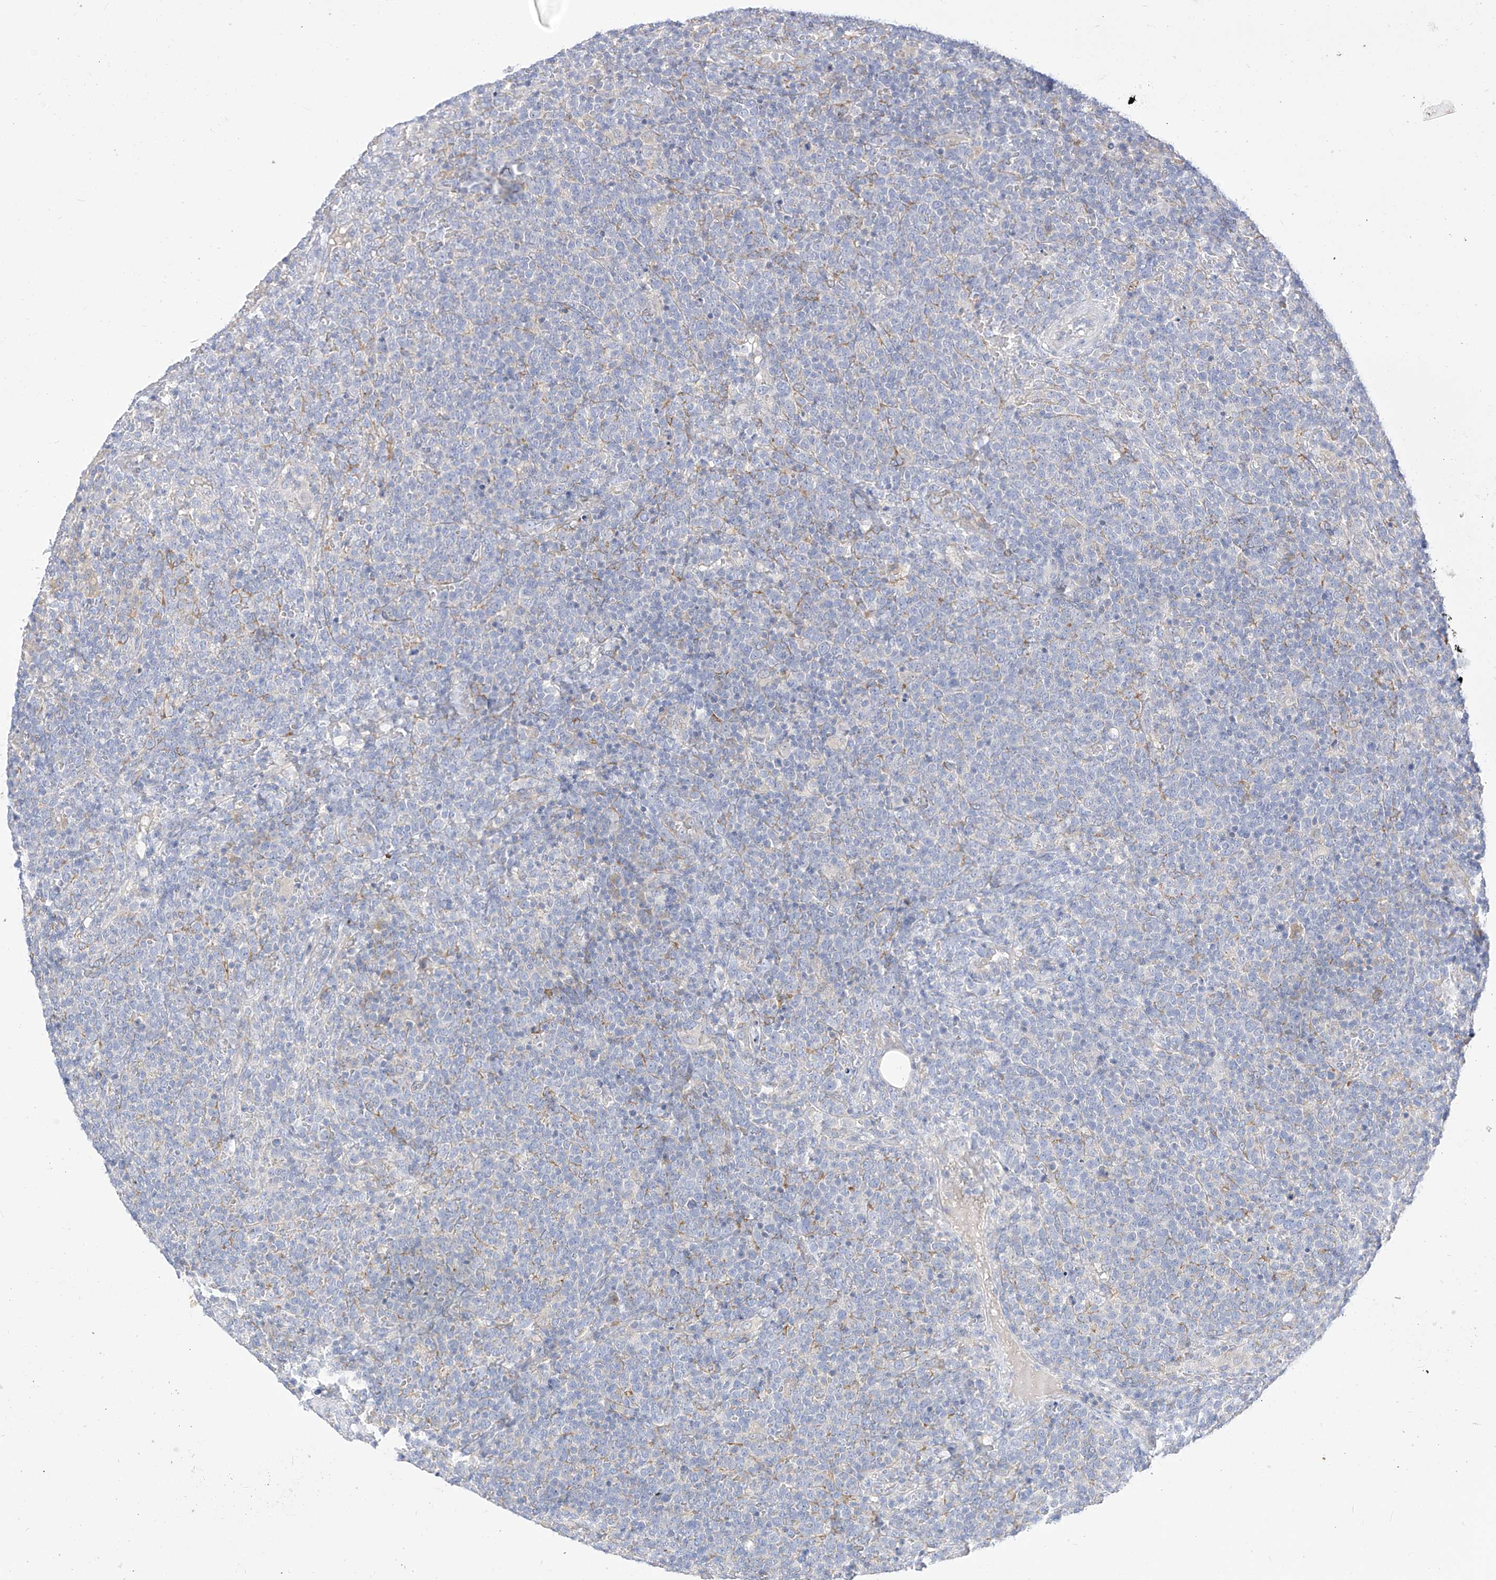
{"staining": {"intensity": "negative", "quantity": "none", "location": "none"}, "tissue": "lymphoma", "cell_type": "Tumor cells", "image_type": "cancer", "snomed": [{"axis": "morphology", "description": "Malignant lymphoma, non-Hodgkin's type, High grade"}, {"axis": "topography", "description": "Lymph node"}], "caption": "Protein analysis of lymphoma reveals no significant positivity in tumor cells. (Immunohistochemistry, brightfield microscopy, high magnification).", "gene": "RASA2", "patient": {"sex": "male", "age": 61}}